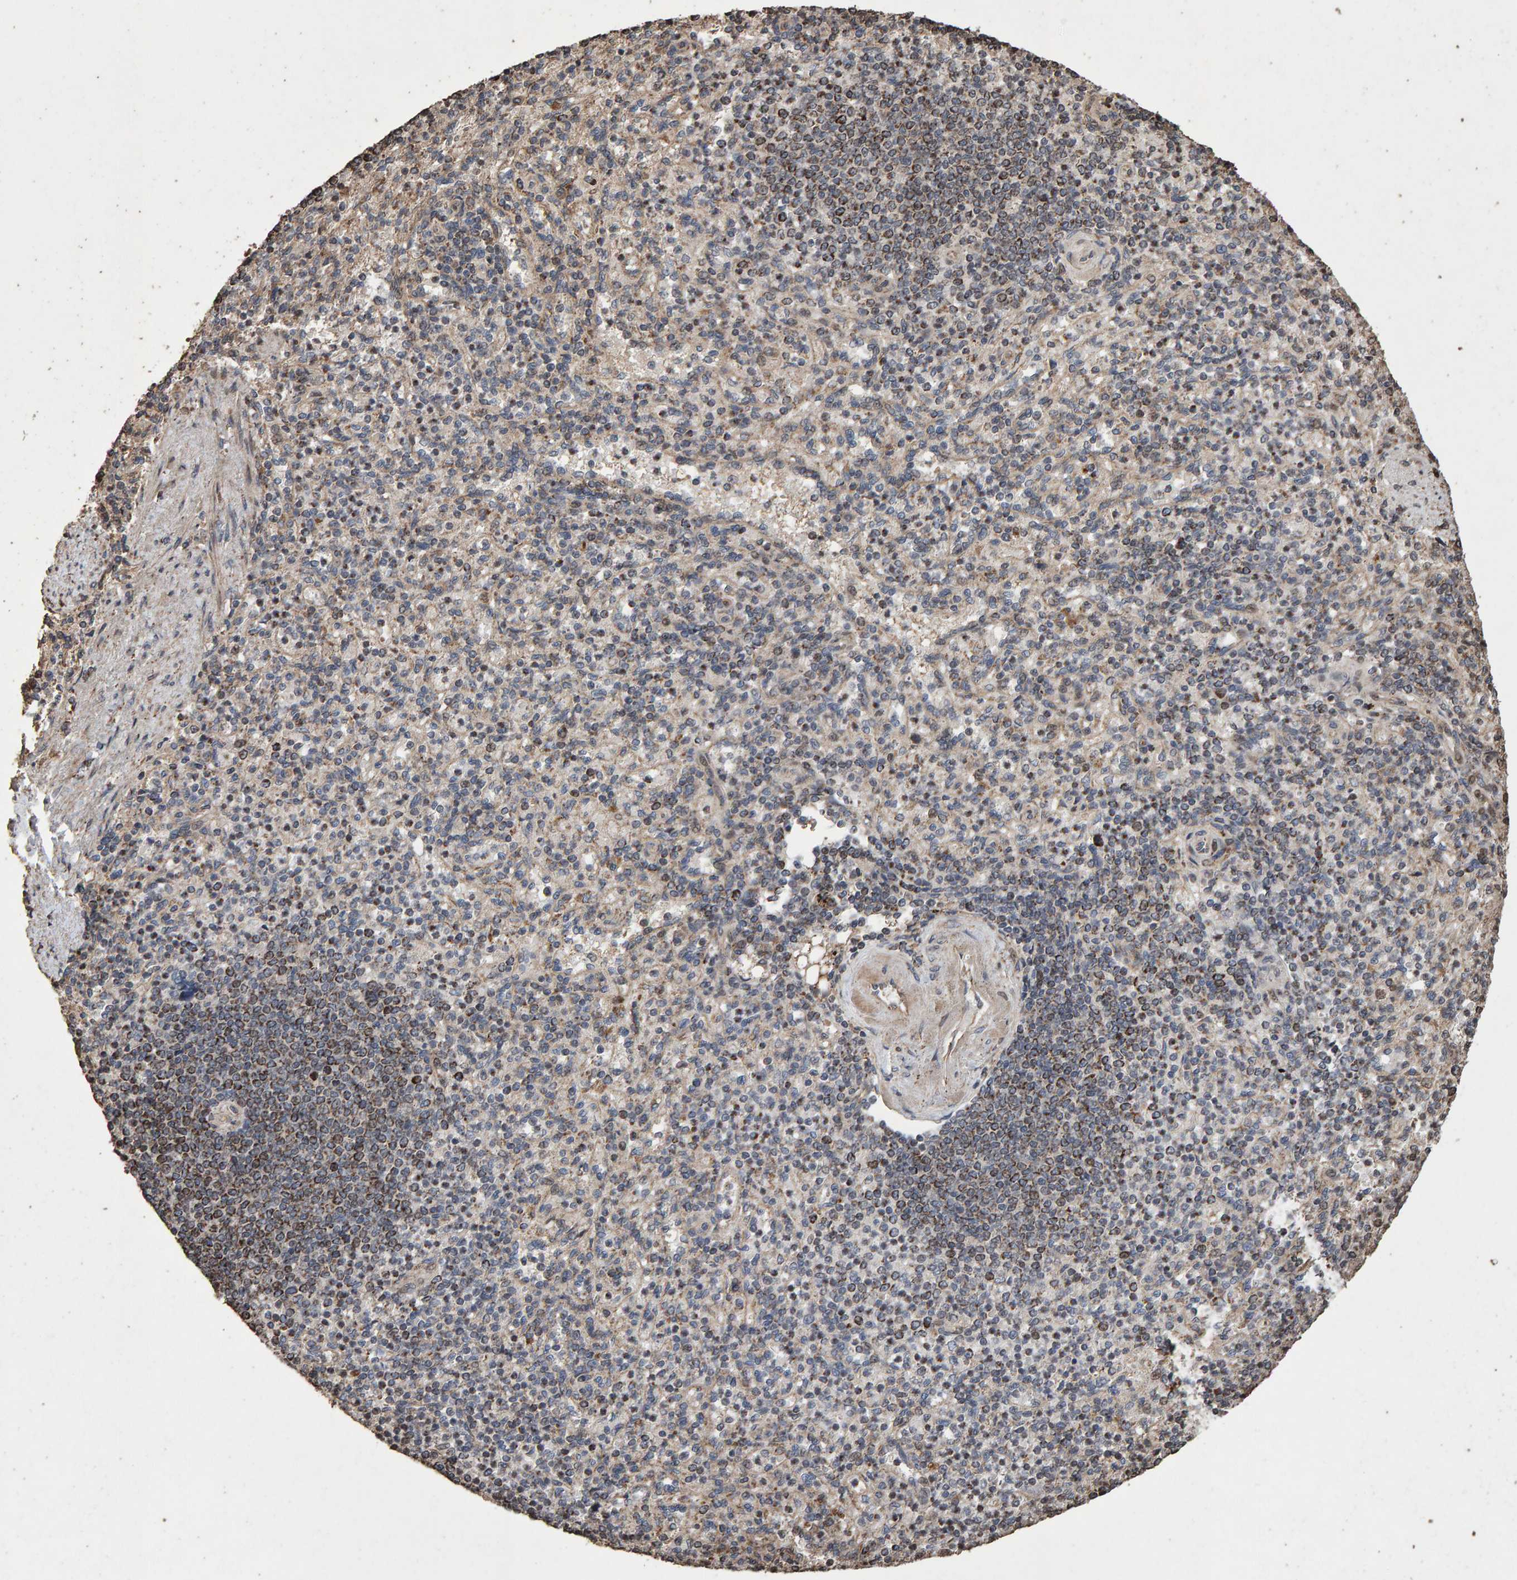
{"staining": {"intensity": "weak", "quantity": "<25%", "location": "cytoplasmic/membranous"}, "tissue": "spleen", "cell_type": "Cells in red pulp", "image_type": "normal", "snomed": [{"axis": "morphology", "description": "Normal tissue, NOS"}, {"axis": "topography", "description": "Spleen"}], "caption": "This is a micrograph of IHC staining of normal spleen, which shows no expression in cells in red pulp. (Brightfield microscopy of DAB (3,3'-diaminobenzidine) immunohistochemistry at high magnification).", "gene": "OSBP2", "patient": {"sex": "female", "age": 74}}